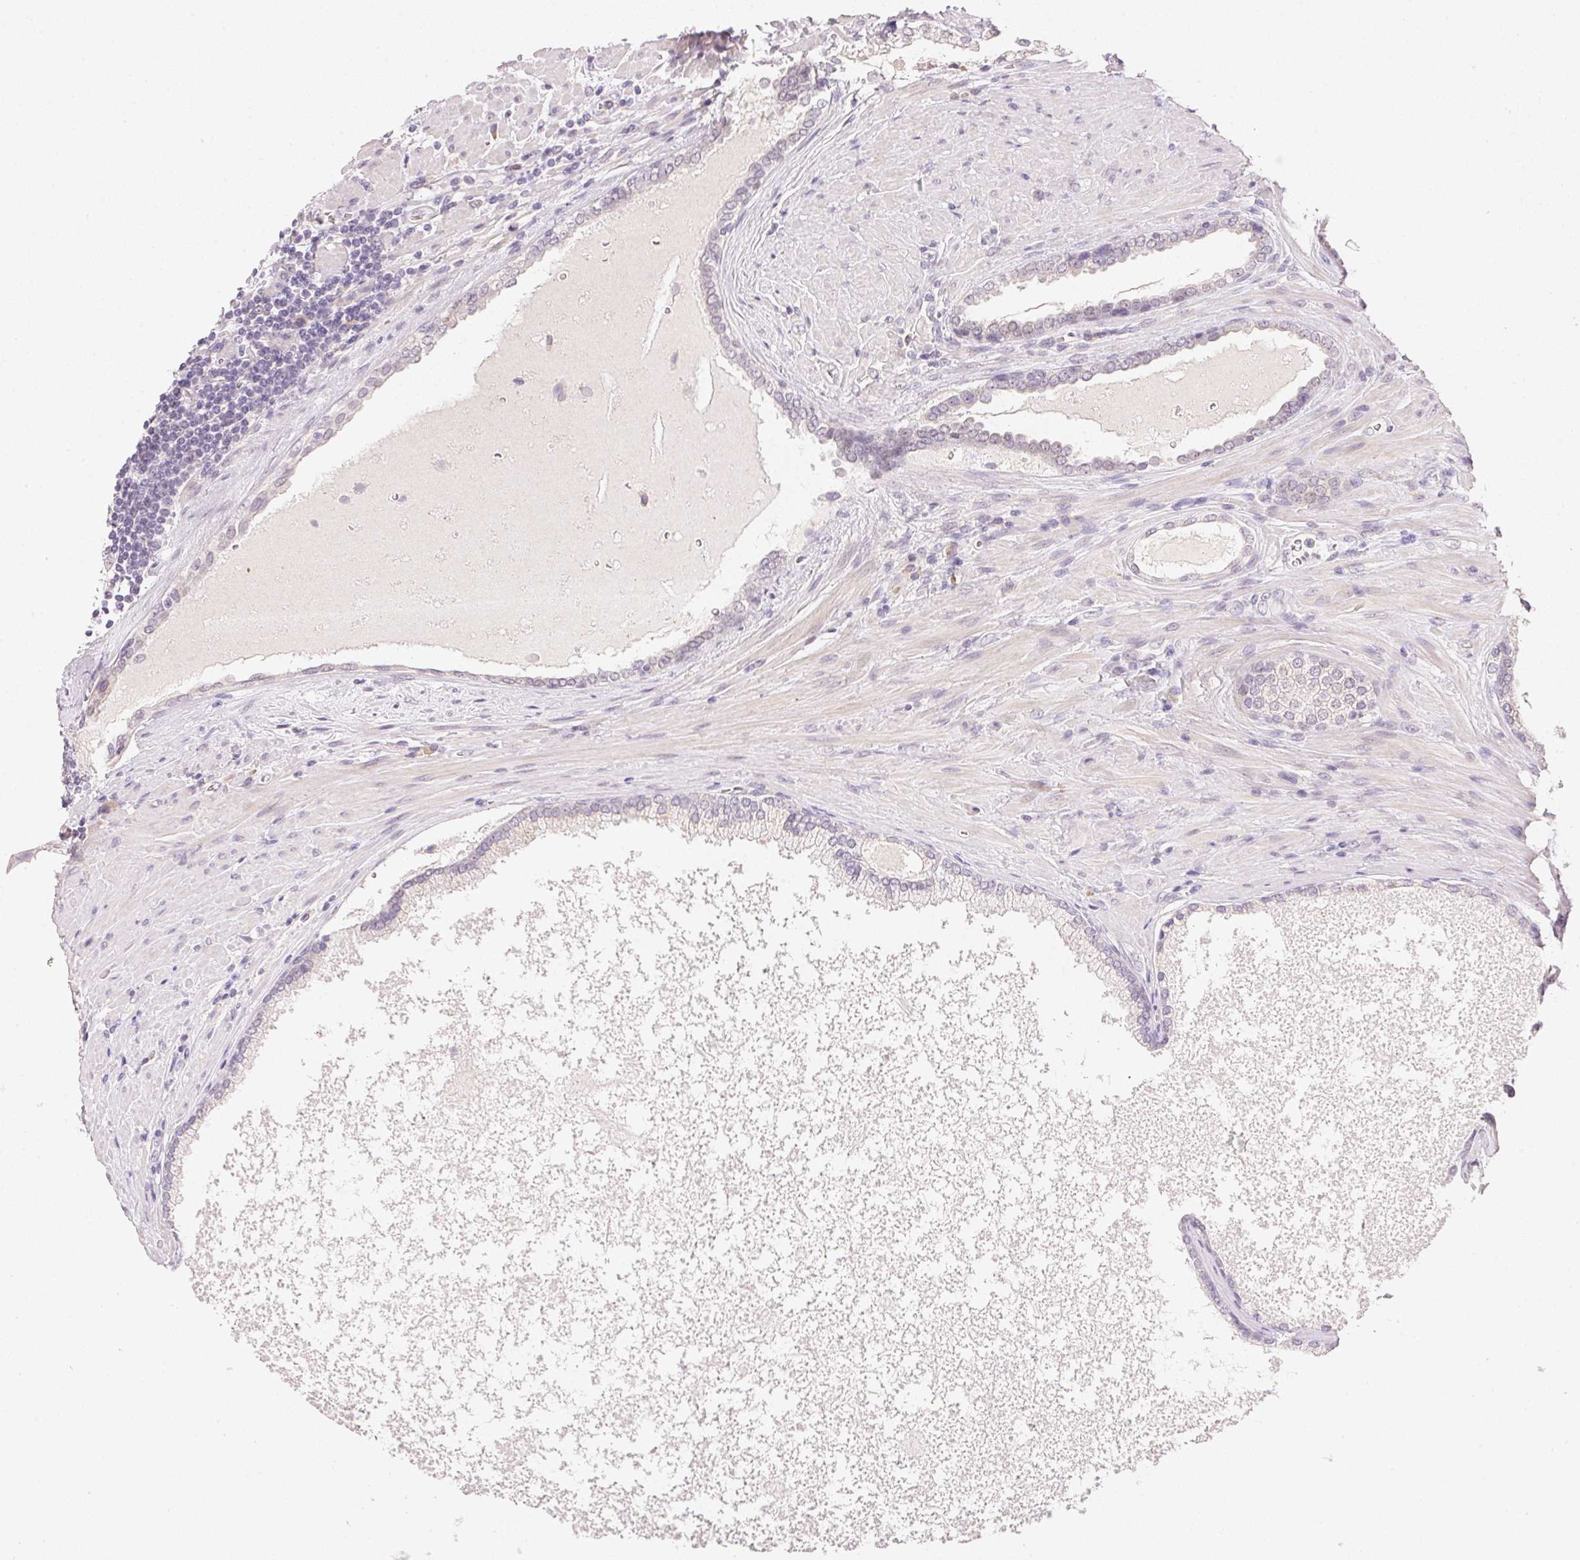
{"staining": {"intensity": "negative", "quantity": "none", "location": "none"}, "tissue": "prostate cancer", "cell_type": "Tumor cells", "image_type": "cancer", "snomed": [{"axis": "morphology", "description": "Adenocarcinoma, High grade"}, {"axis": "topography", "description": "Prostate"}], "caption": "This is an immunohistochemistry (IHC) micrograph of prostate cancer (high-grade adenocarcinoma). There is no positivity in tumor cells.", "gene": "DHCR24", "patient": {"sex": "male", "age": 73}}